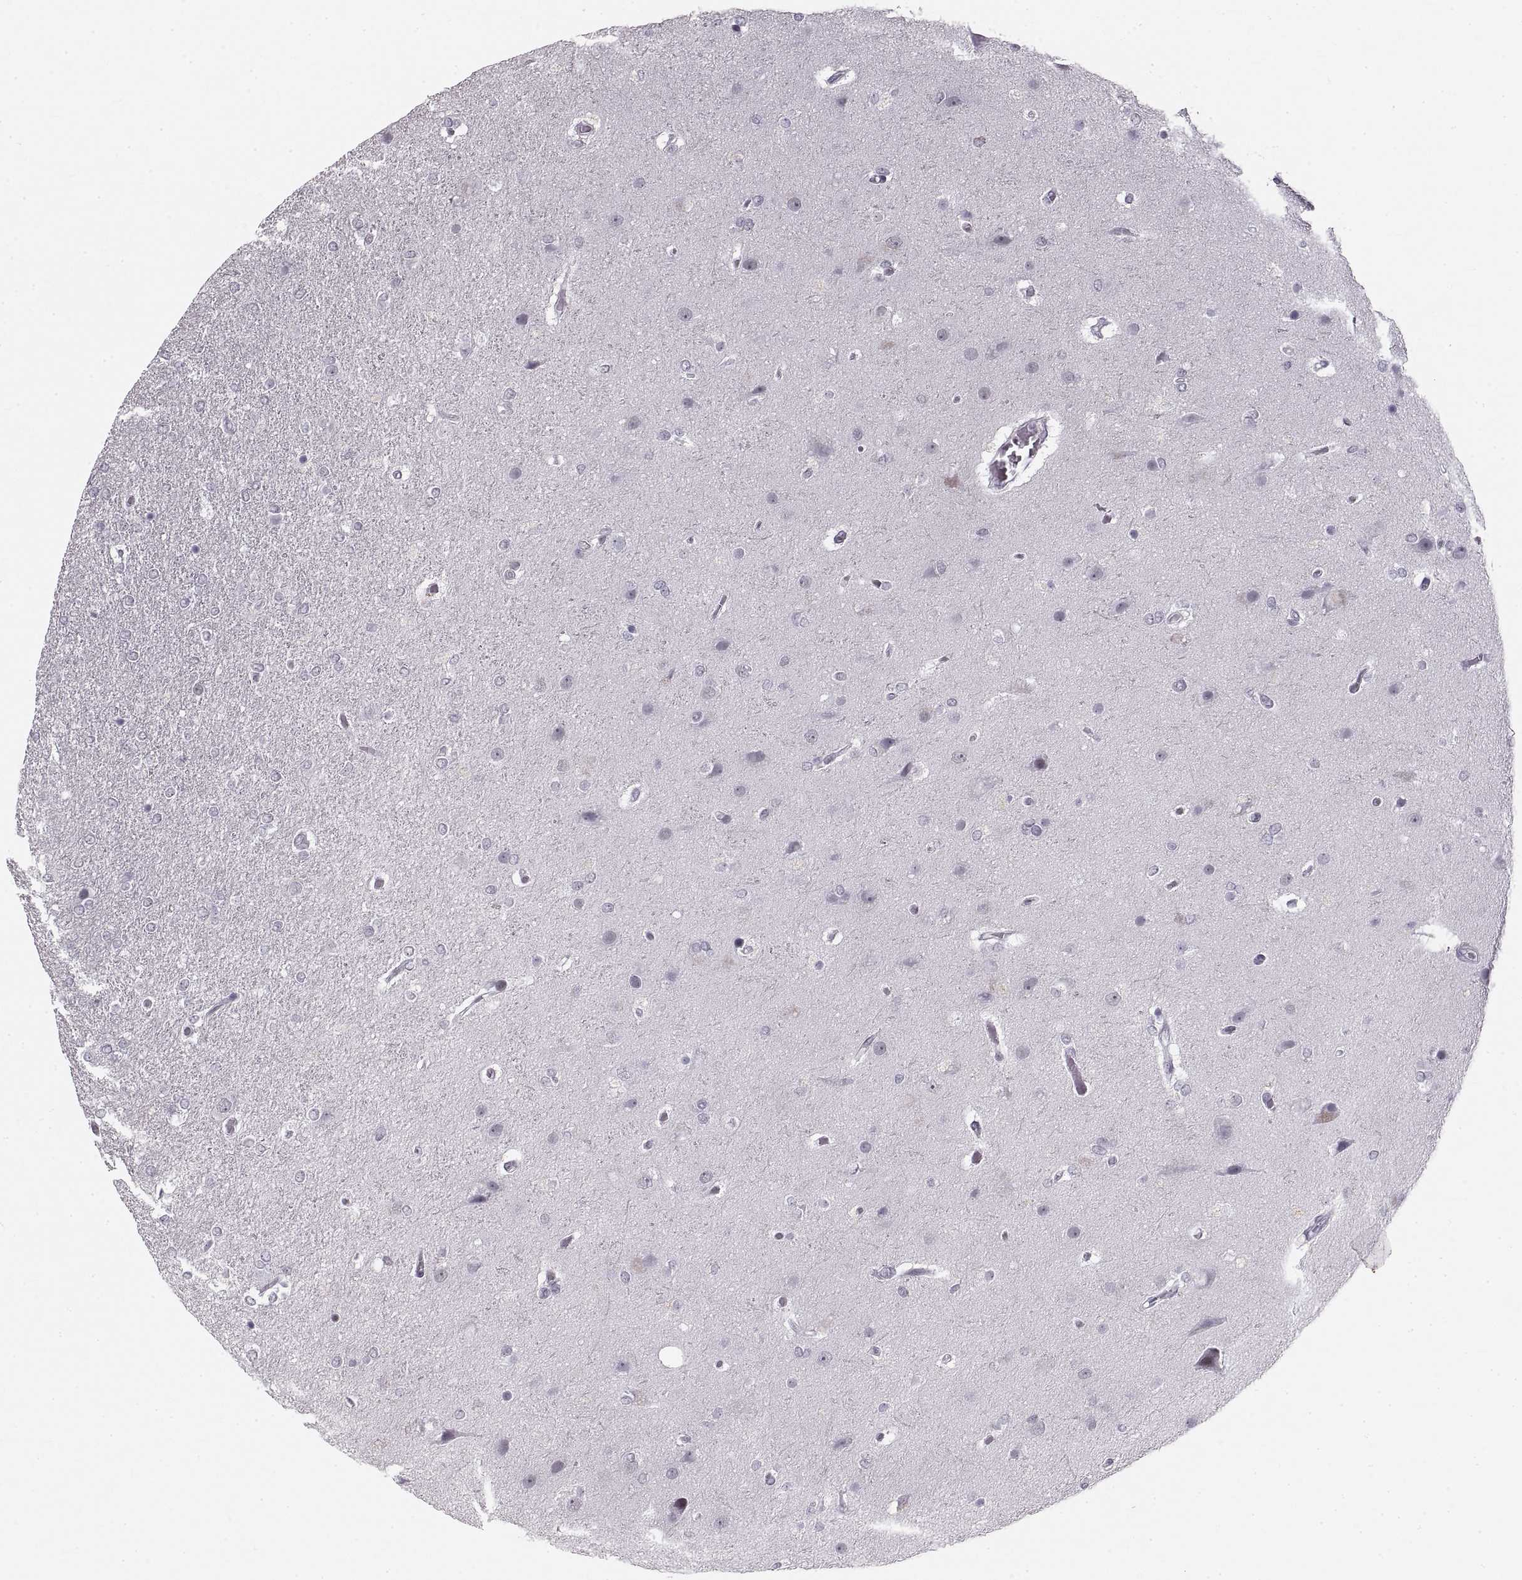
{"staining": {"intensity": "negative", "quantity": "none", "location": "none"}, "tissue": "glioma", "cell_type": "Tumor cells", "image_type": "cancer", "snomed": [{"axis": "morphology", "description": "Glioma, malignant, High grade"}, {"axis": "topography", "description": "Brain"}], "caption": "High power microscopy micrograph of an immunohistochemistry (IHC) image of glioma, revealing no significant positivity in tumor cells. Nuclei are stained in blue.", "gene": "NANOS3", "patient": {"sex": "female", "age": 61}}